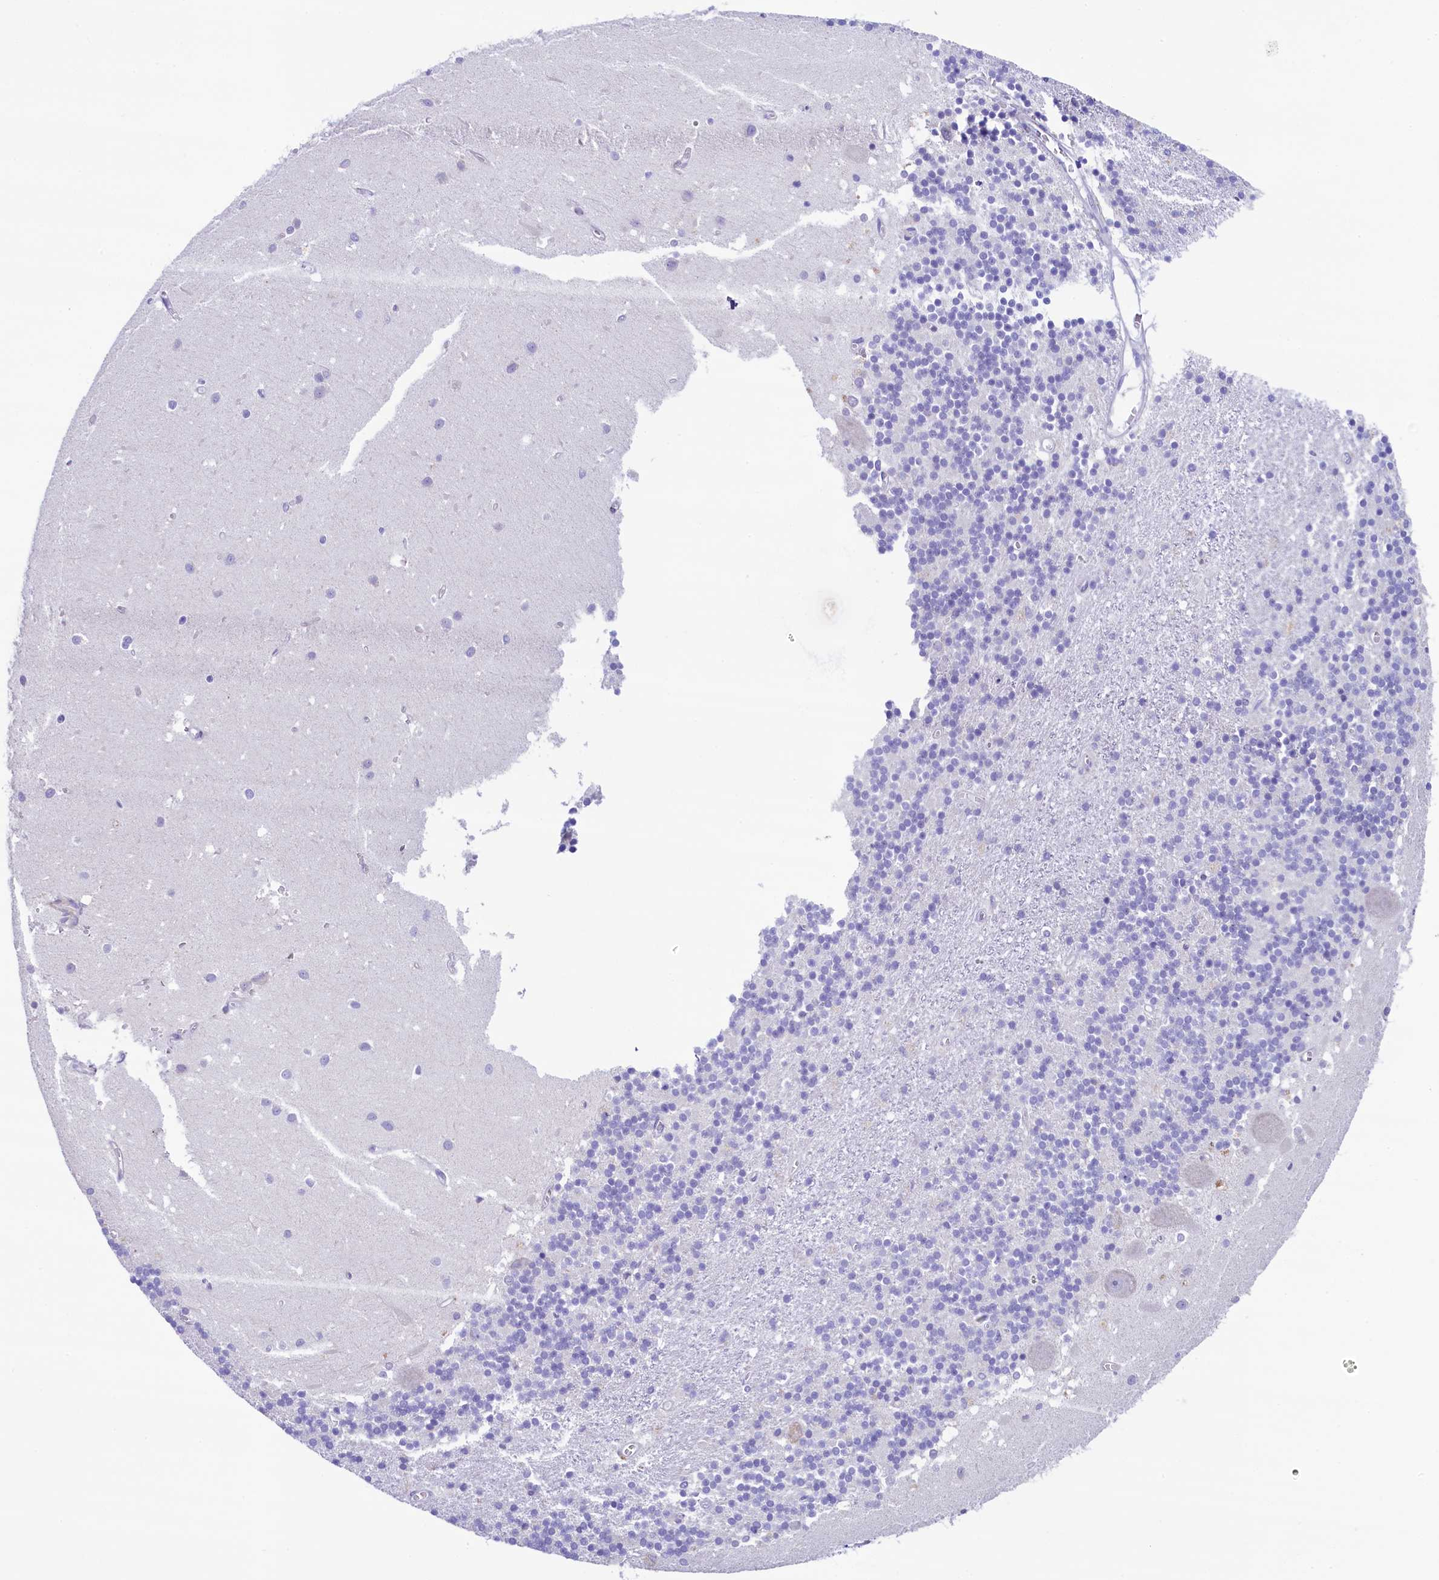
{"staining": {"intensity": "negative", "quantity": "none", "location": "none"}, "tissue": "cerebellum", "cell_type": "Cells in granular layer", "image_type": "normal", "snomed": [{"axis": "morphology", "description": "Normal tissue, NOS"}, {"axis": "topography", "description": "Cerebellum"}], "caption": "An immunohistochemistry photomicrograph of unremarkable cerebellum is shown. There is no staining in cells in granular layer of cerebellum.", "gene": "KRBOX5", "patient": {"sex": "male", "age": 54}}